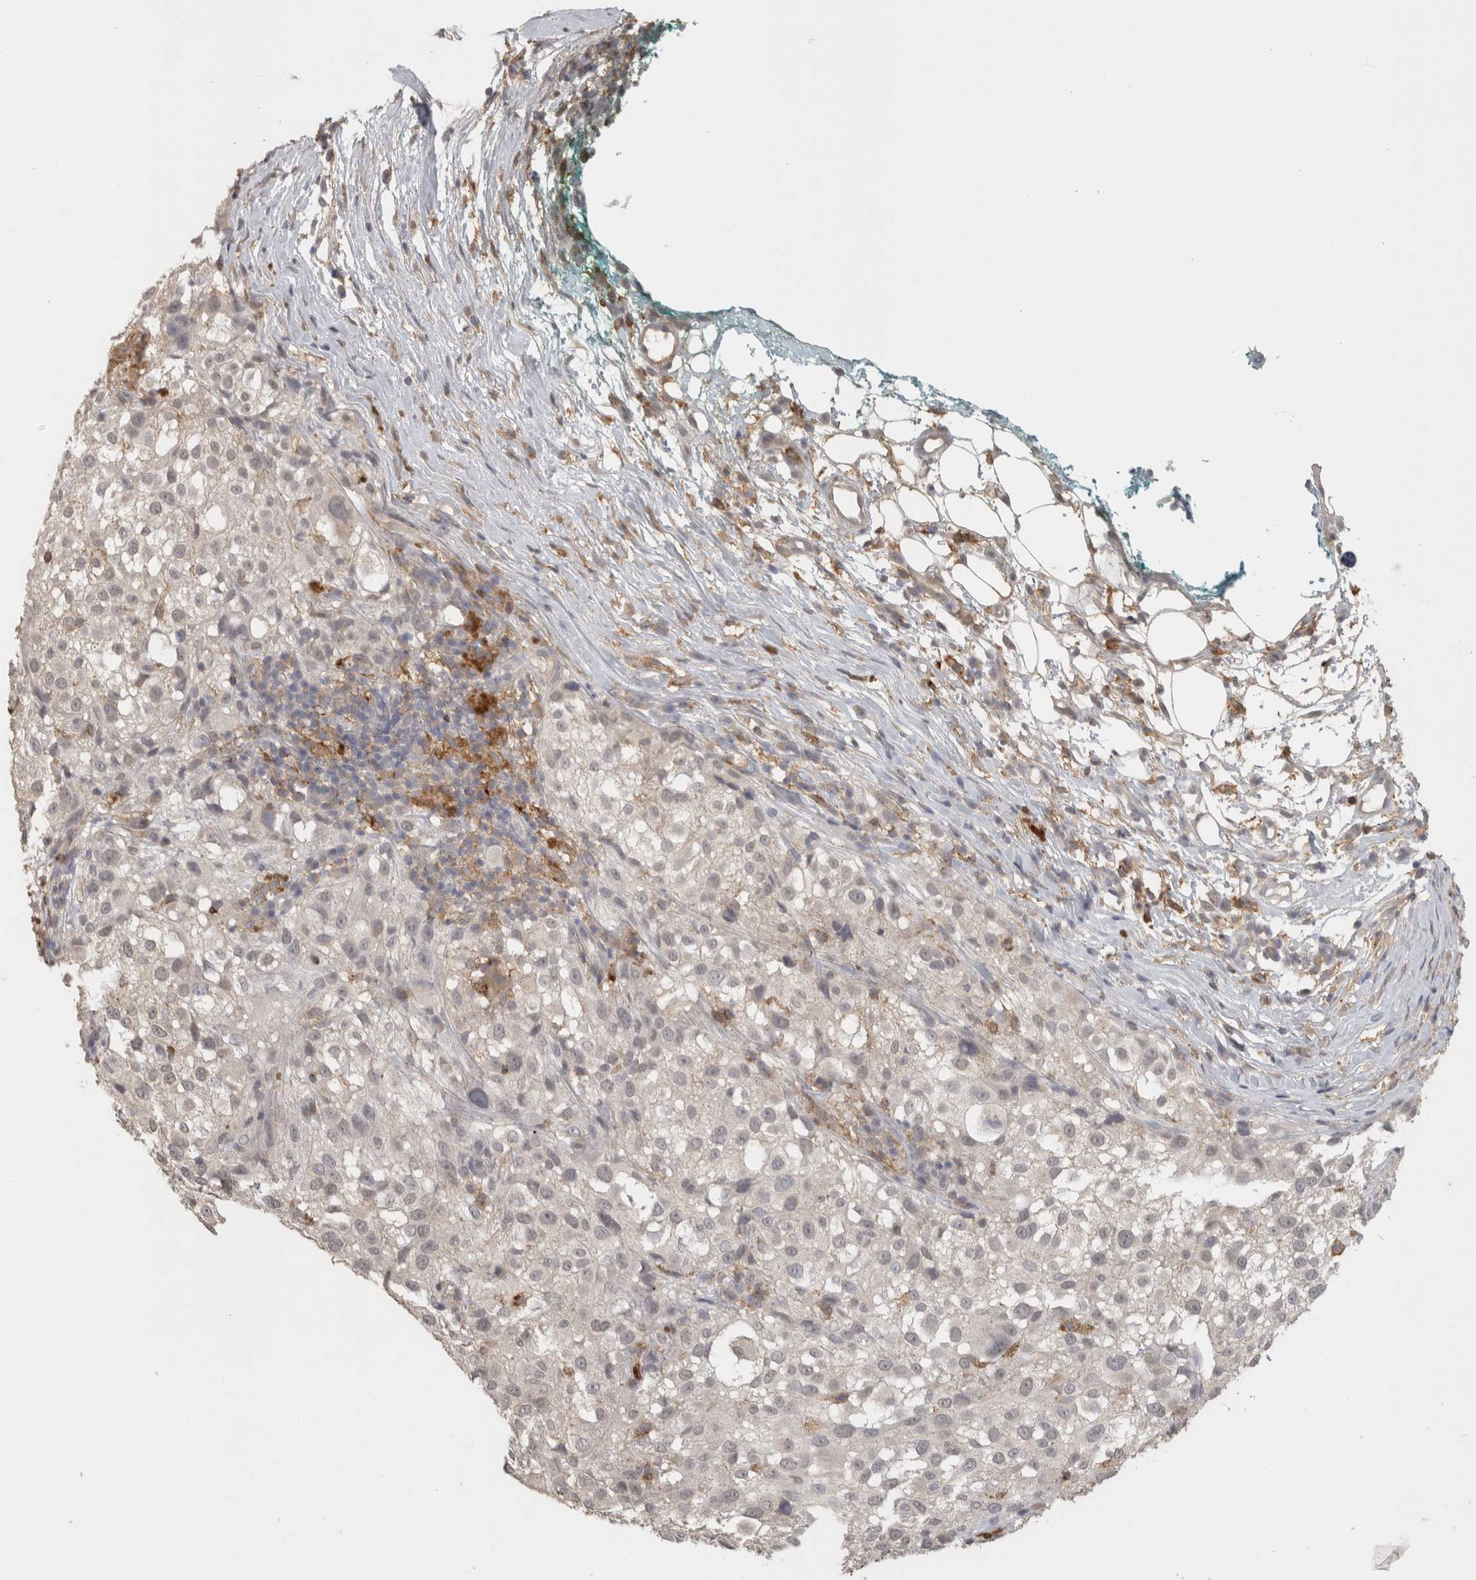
{"staining": {"intensity": "negative", "quantity": "none", "location": "none"}, "tissue": "melanoma", "cell_type": "Tumor cells", "image_type": "cancer", "snomed": [{"axis": "morphology", "description": "Necrosis, NOS"}, {"axis": "morphology", "description": "Malignant melanoma, NOS"}, {"axis": "topography", "description": "Skin"}], "caption": "Tumor cells show no significant protein staining in melanoma.", "gene": "HAVCR2", "patient": {"sex": "female", "age": 87}}